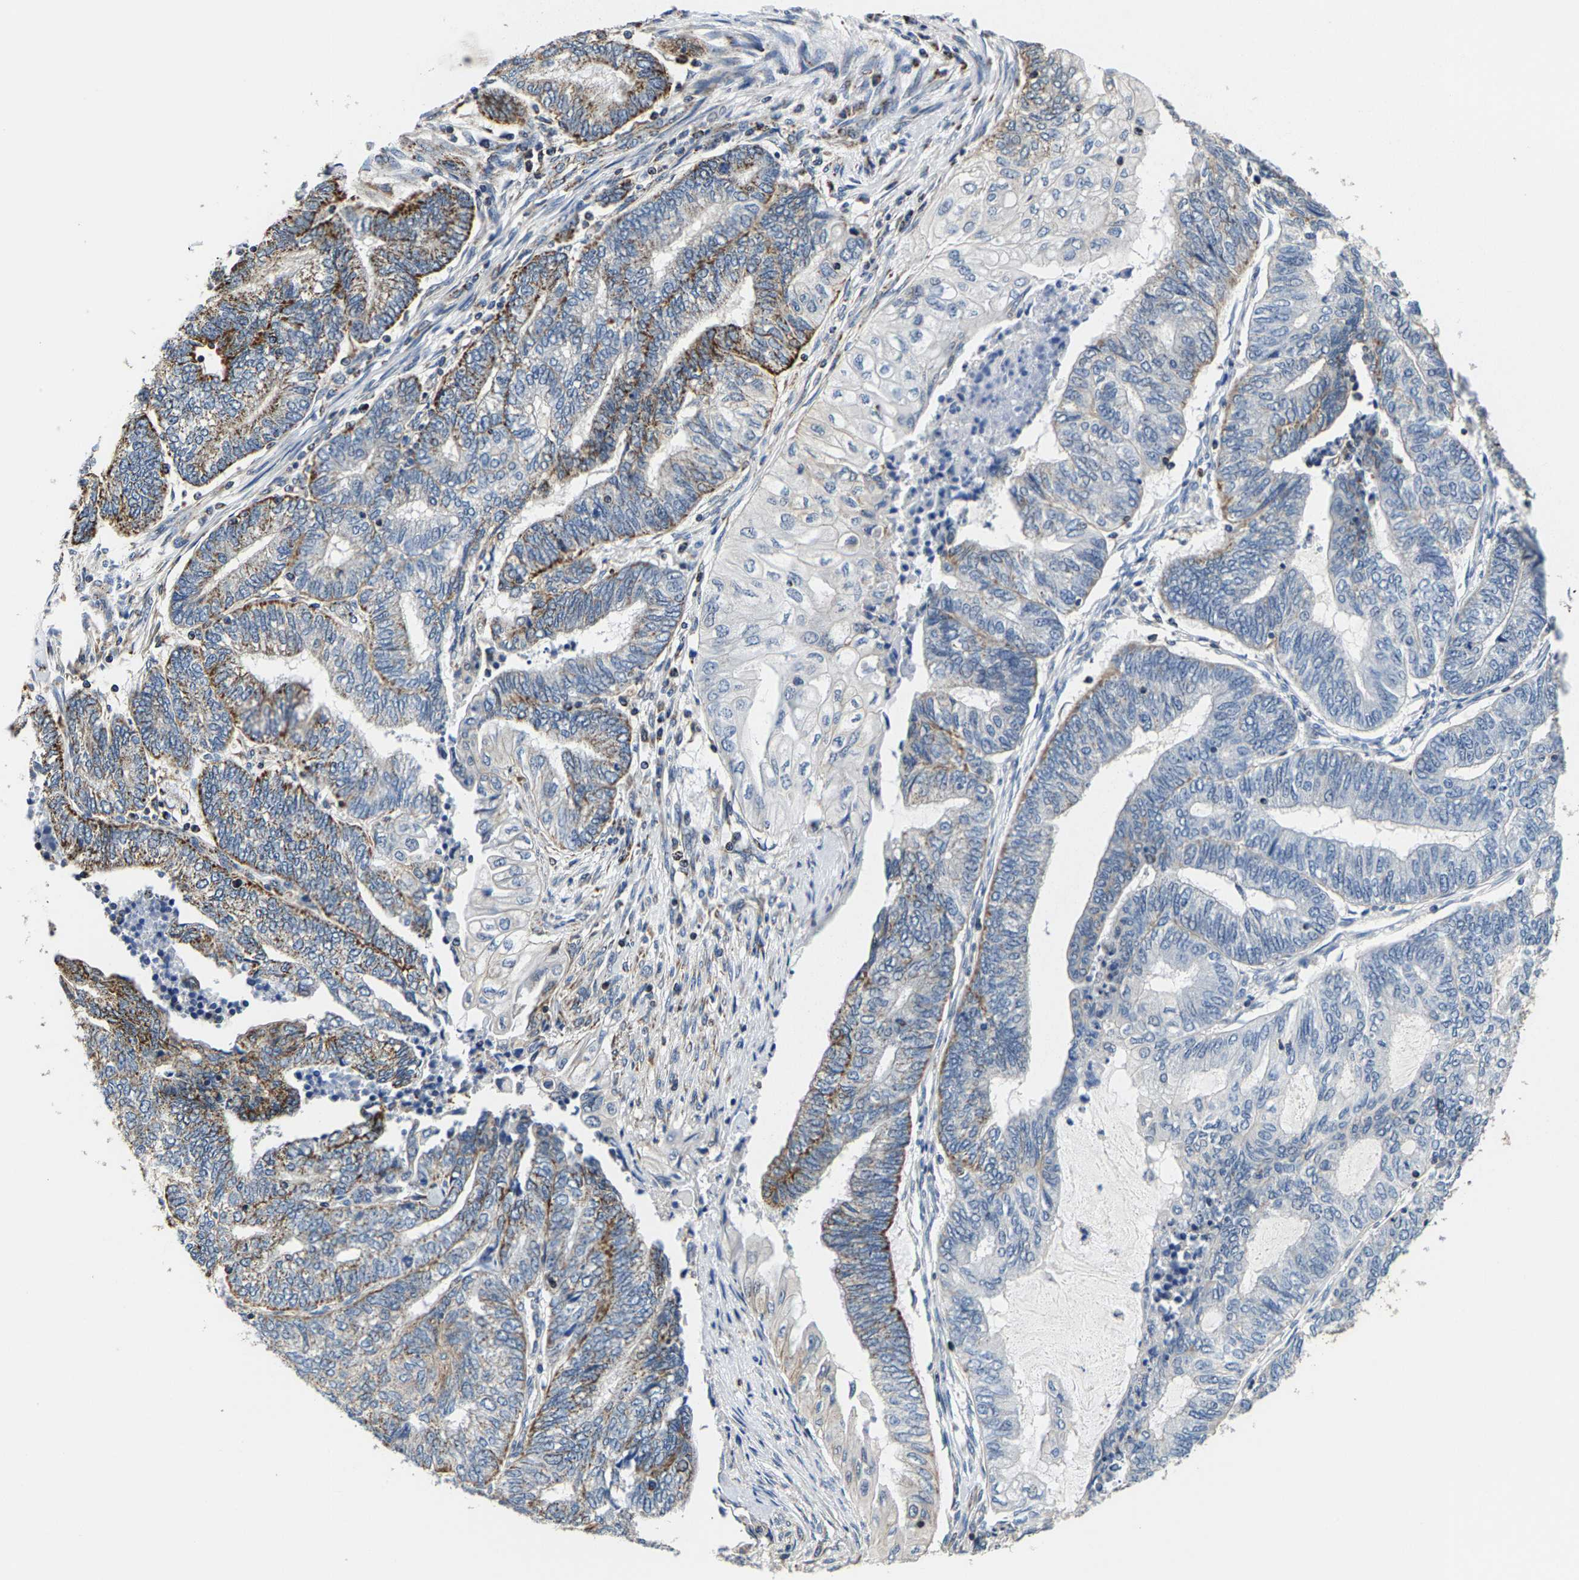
{"staining": {"intensity": "strong", "quantity": "25%-75%", "location": "cytoplasmic/membranous"}, "tissue": "endometrial cancer", "cell_type": "Tumor cells", "image_type": "cancer", "snomed": [{"axis": "morphology", "description": "Adenocarcinoma, NOS"}, {"axis": "topography", "description": "Uterus"}, {"axis": "topography", "description": "Endometrium"}], "caption": "This image exhibits immunohistochemistry (IHC) staining of human adenocarcinoma (endometrial), with high strong cytoplasmic/membranous expression in about 25%-75% of tumor cells.", "gene": "SHMT2", "patient": {"sex": "female", "age": 70}}